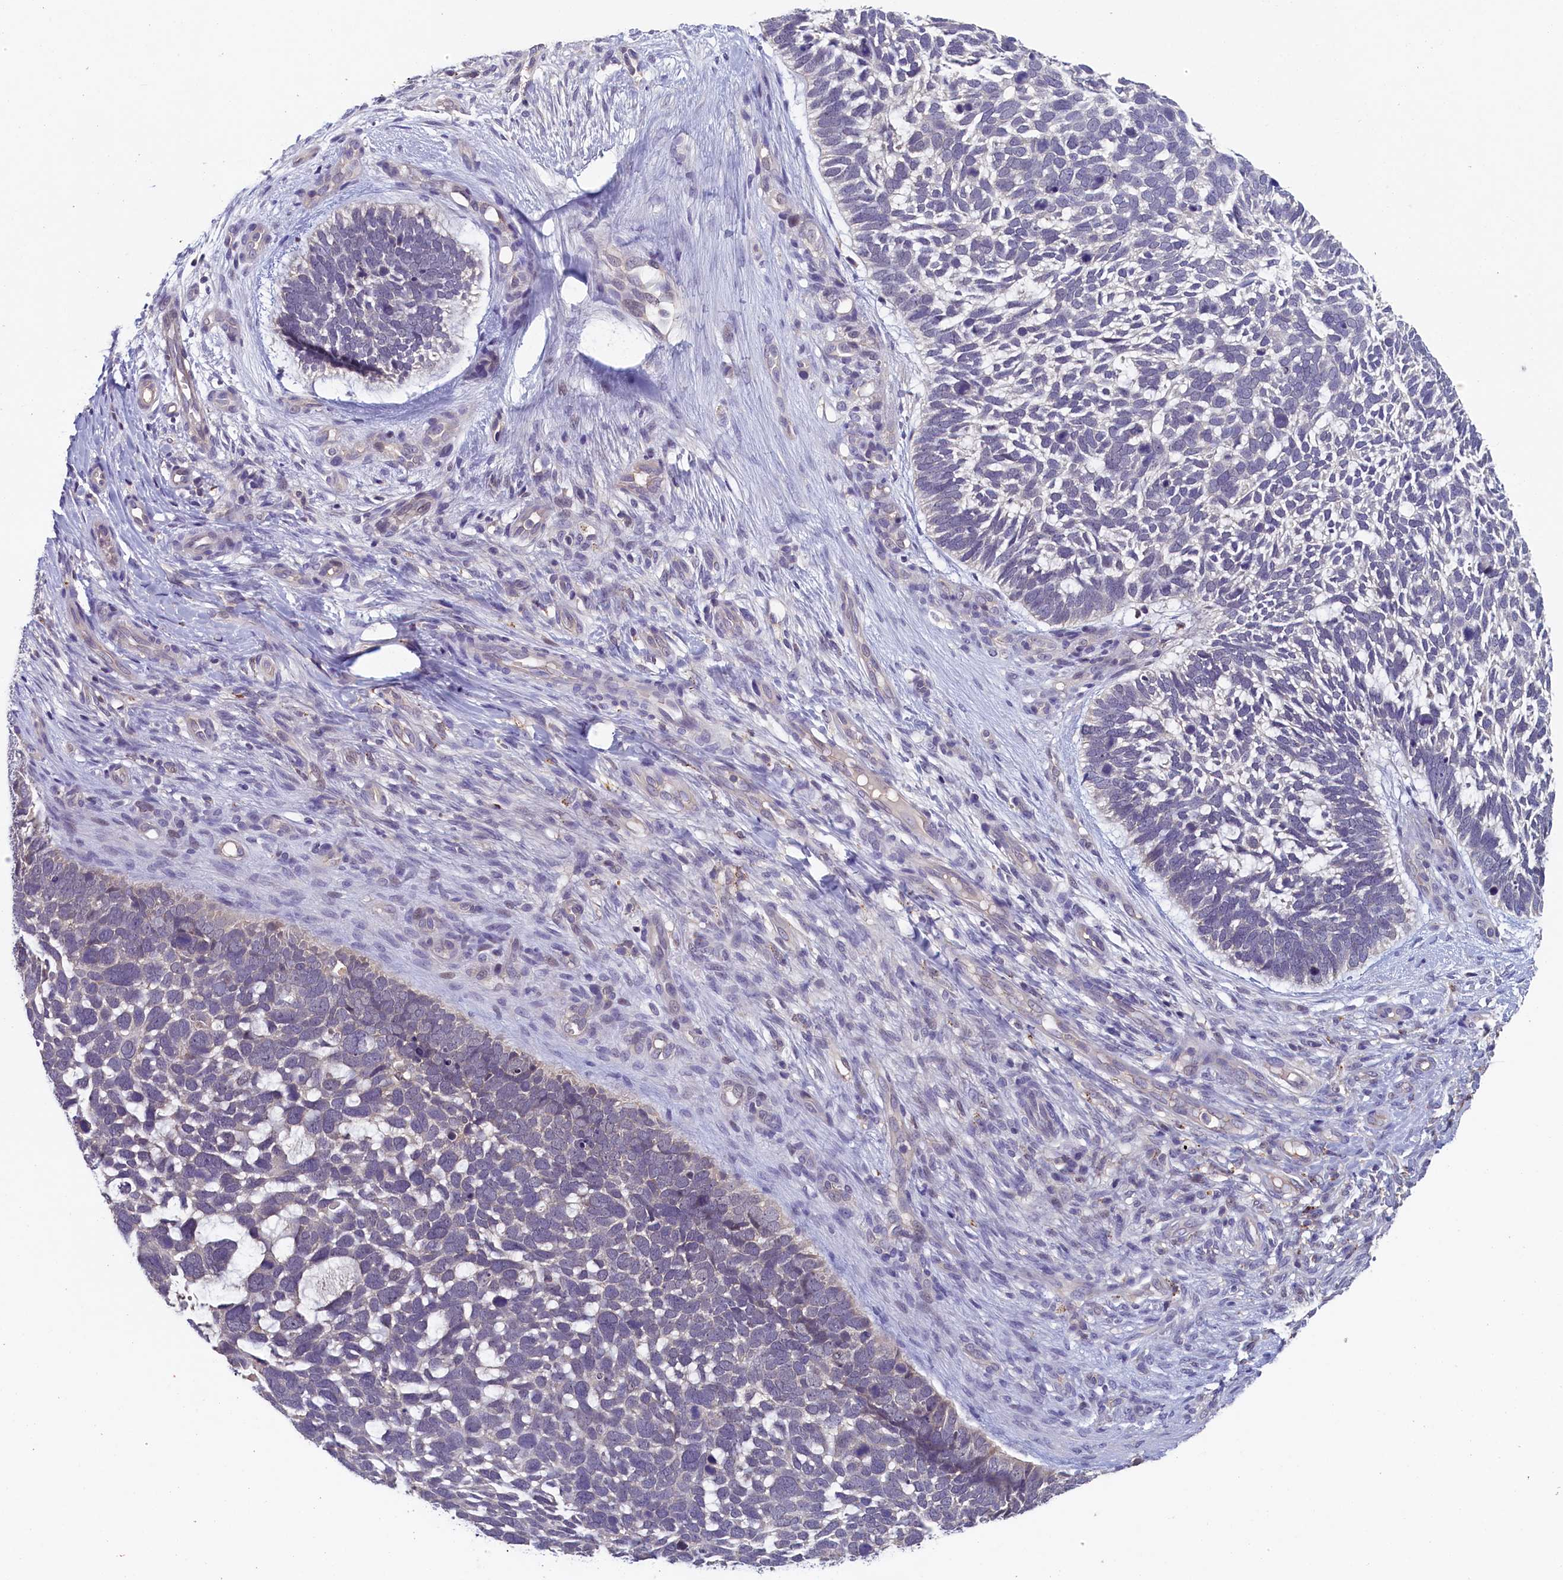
{"staining": {"intensity": "negative", "quantity": "none", "location": "none"}, "tissue": "skin cancer", "cell_type": "Tumor cells", "image_type": "cancer", "snomed": [{"axis": "morphology", "description": "Basal cell carcinoma"}, {"axis": "topography", "description": "Skin"}], "caption": "Tumor cells show no significant protein expression in skin cancer.", "gene": "NUBP2", "patient": {"sex": "male", "age": 88}}